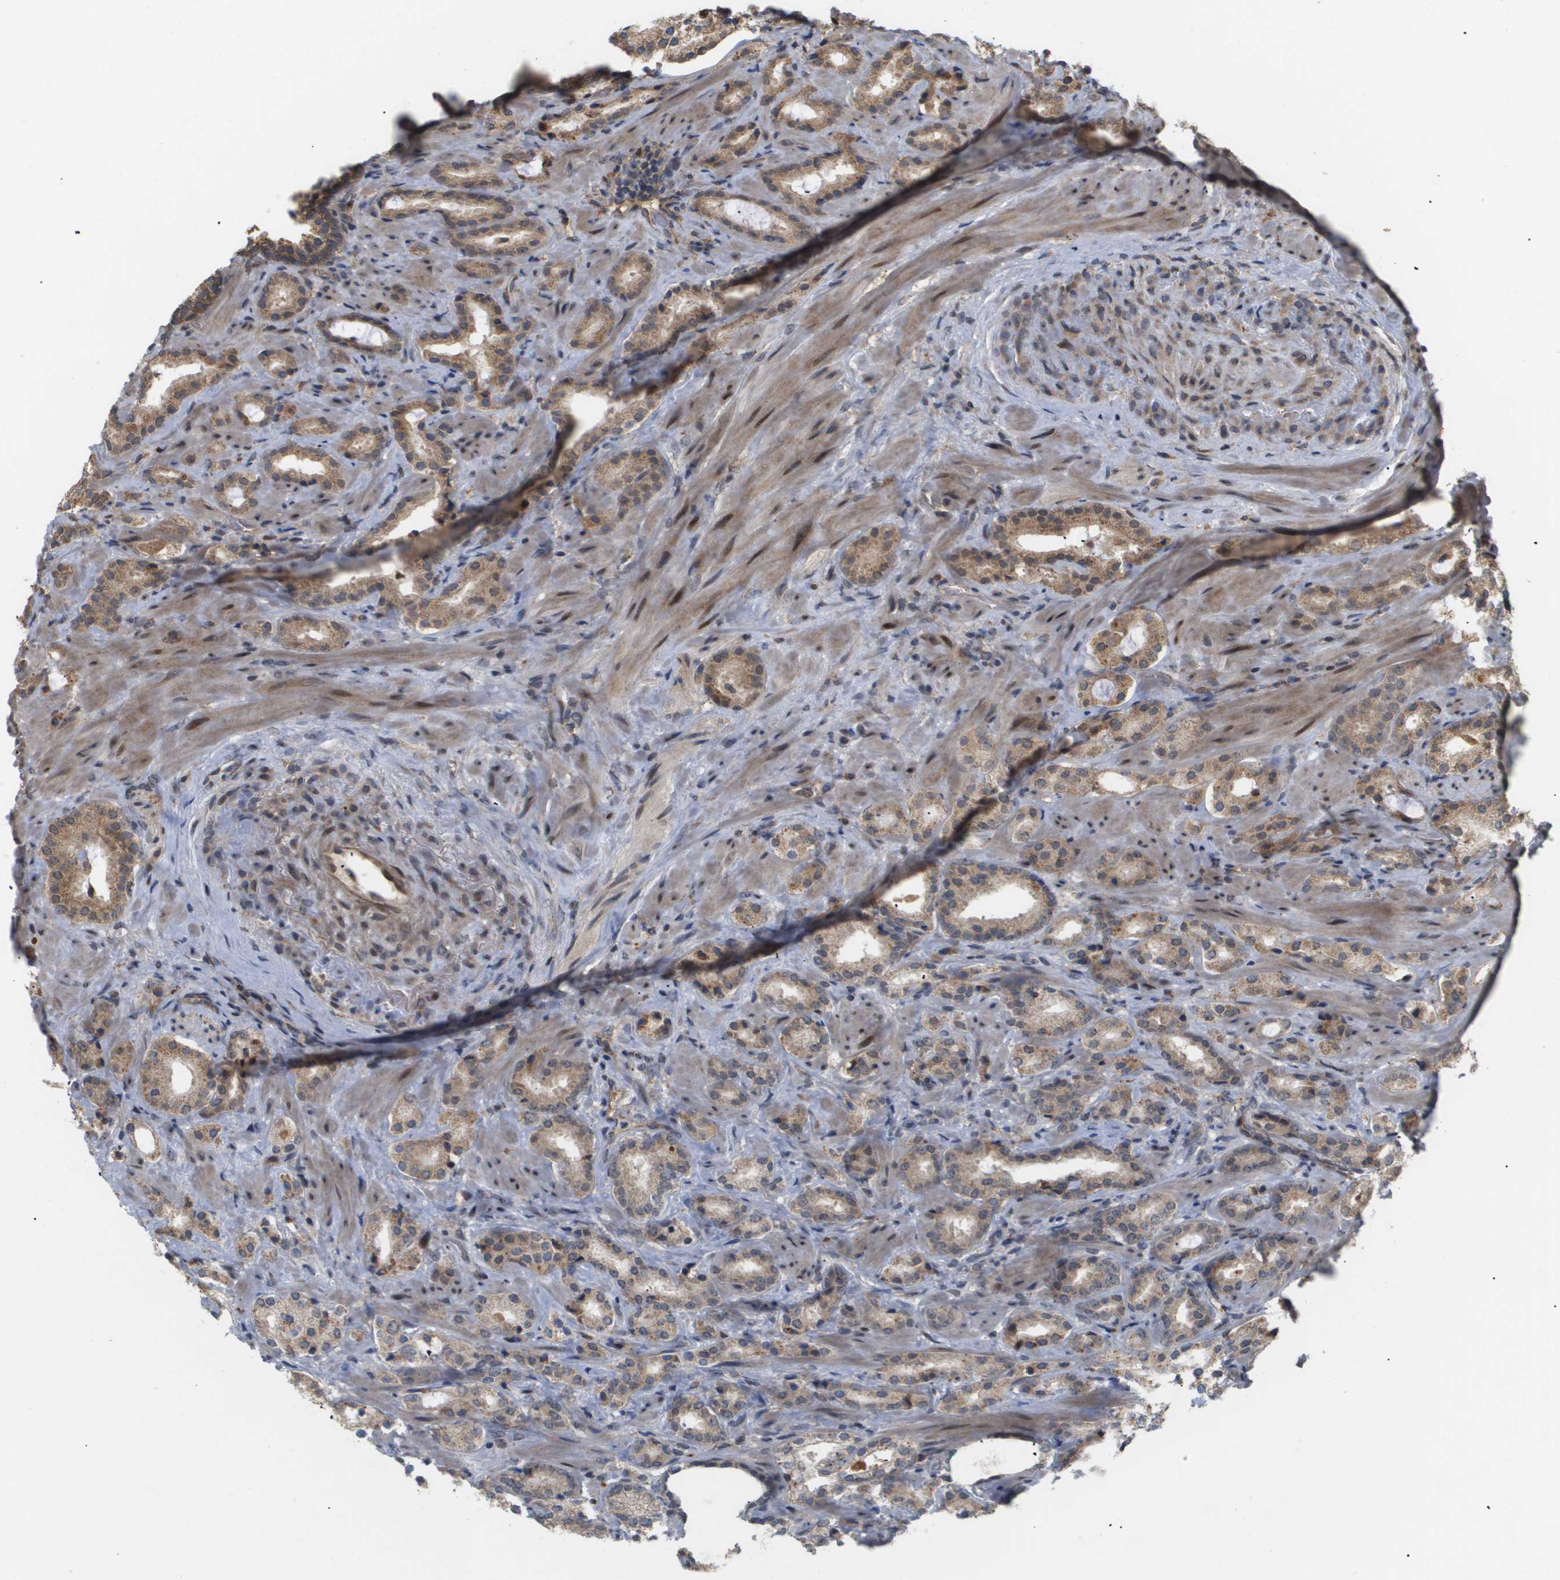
{"staining": {"intensity": "moderate", "quantity": ">75%", "location": "cytoplasmic/membranous"}, "tissue": "prostate cancer", "cell_type": "Tumor cells", "image_type": "cancer", "snomed": [{"axis": "morphology", "description": "Adenocarcinoma, High grade"}, {"axis": "topography", "description": "Prostate"}], "caption": "Prostate cancer stained for a protein reveals moderate cytoplasmic/membranous positivity in tumor cells.", "gene": "PDGFB", "patient": {"sex": "male", "age": 64}}